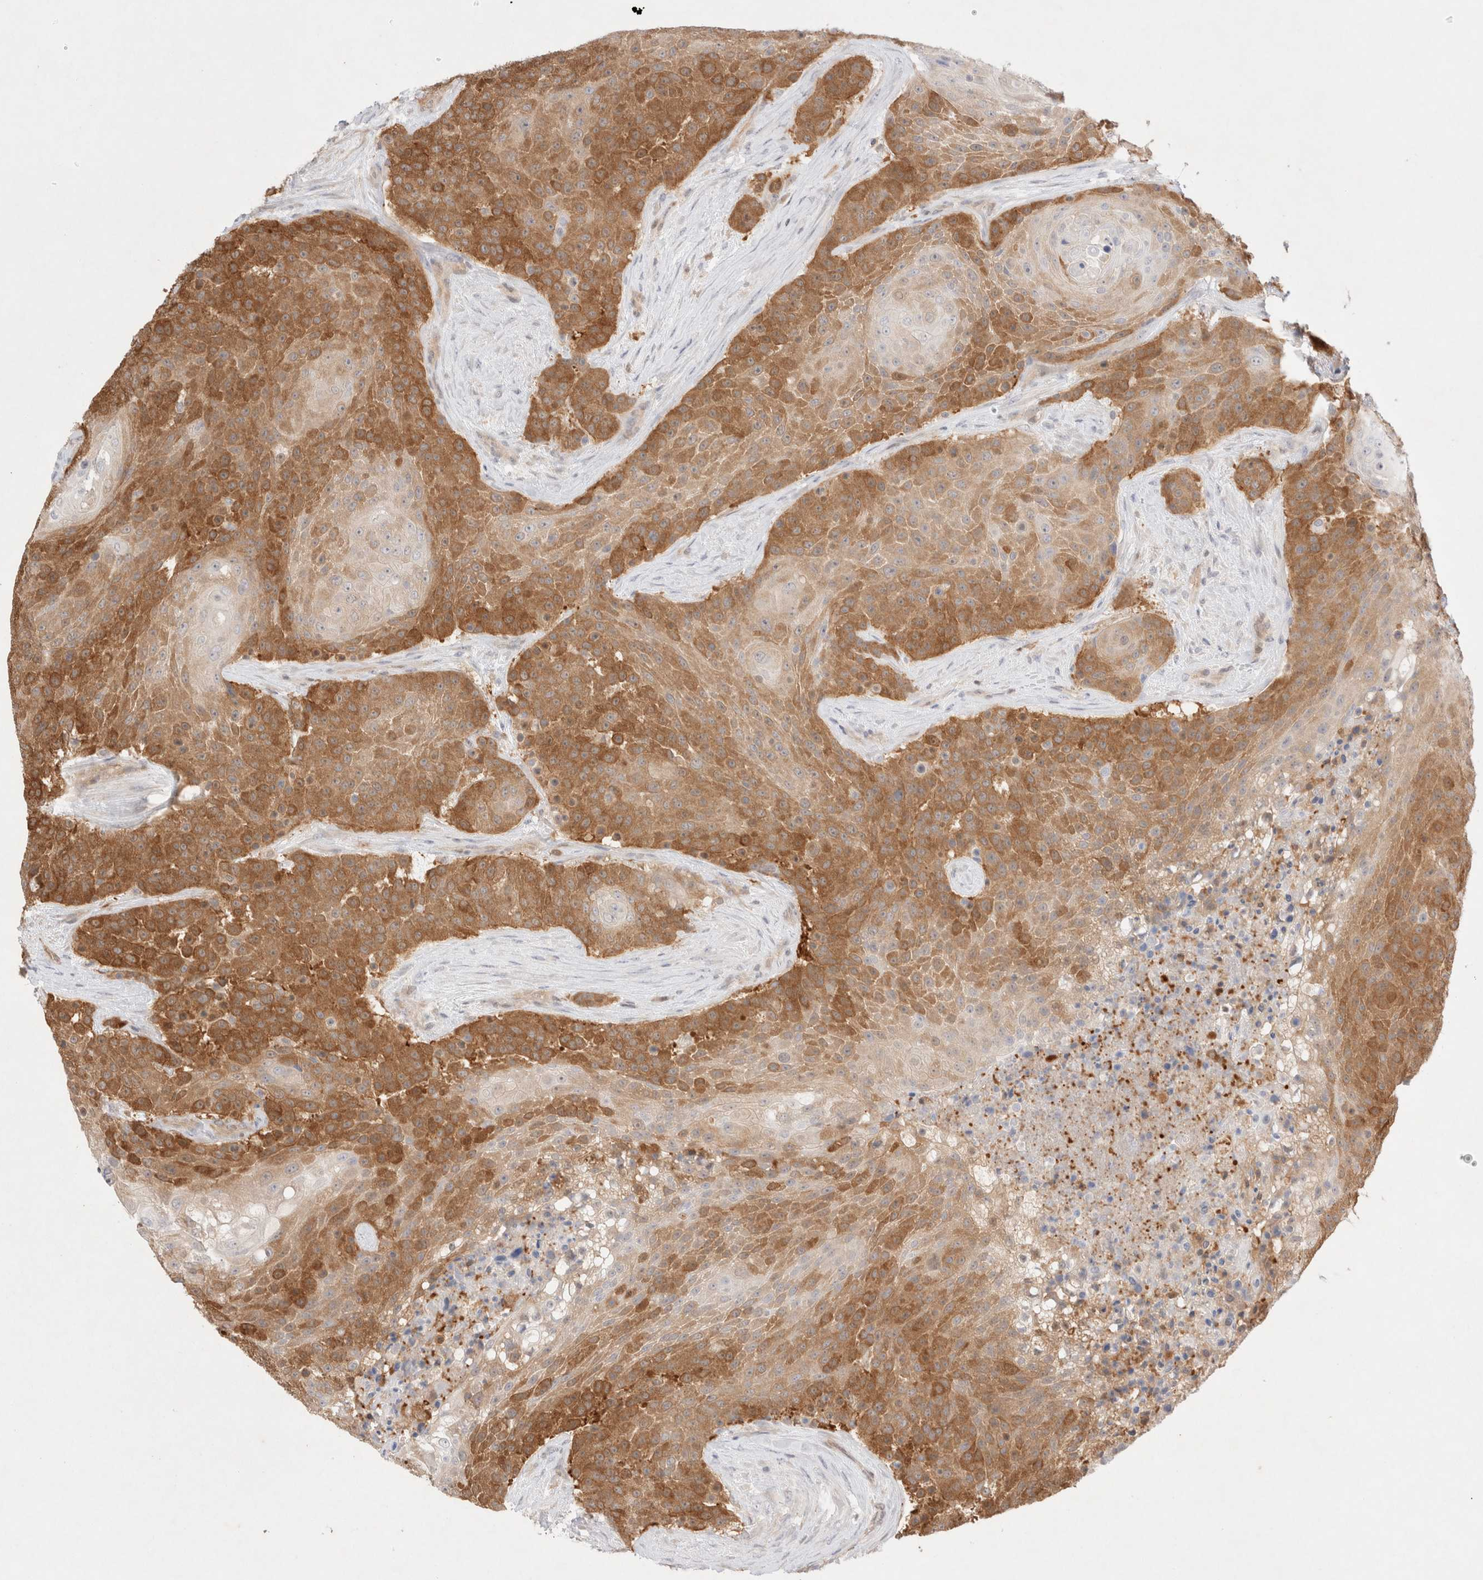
{"staining": {"intensity": "moderate", "quantity": ">75%", "location": "cytoplasmic/membranous"}, "tissue": "urothelial cancer", "cell_type": "Tumor cells", "image_type": "cancer", "snomed": [{"axis": "morphology", "description": "Urothelial carcinoma, High grade"}, {"axis": "topography", "description": "Urinary bladder"}], "caption": "Immunohistochemical staining of human high-grade urothelial carcinoma shows moderate cytoplasmic/membranous protein staining in approximately >75% of tumor cells.", "gene": "STARD10", "patient": {"sex": "female", "age": 63}}